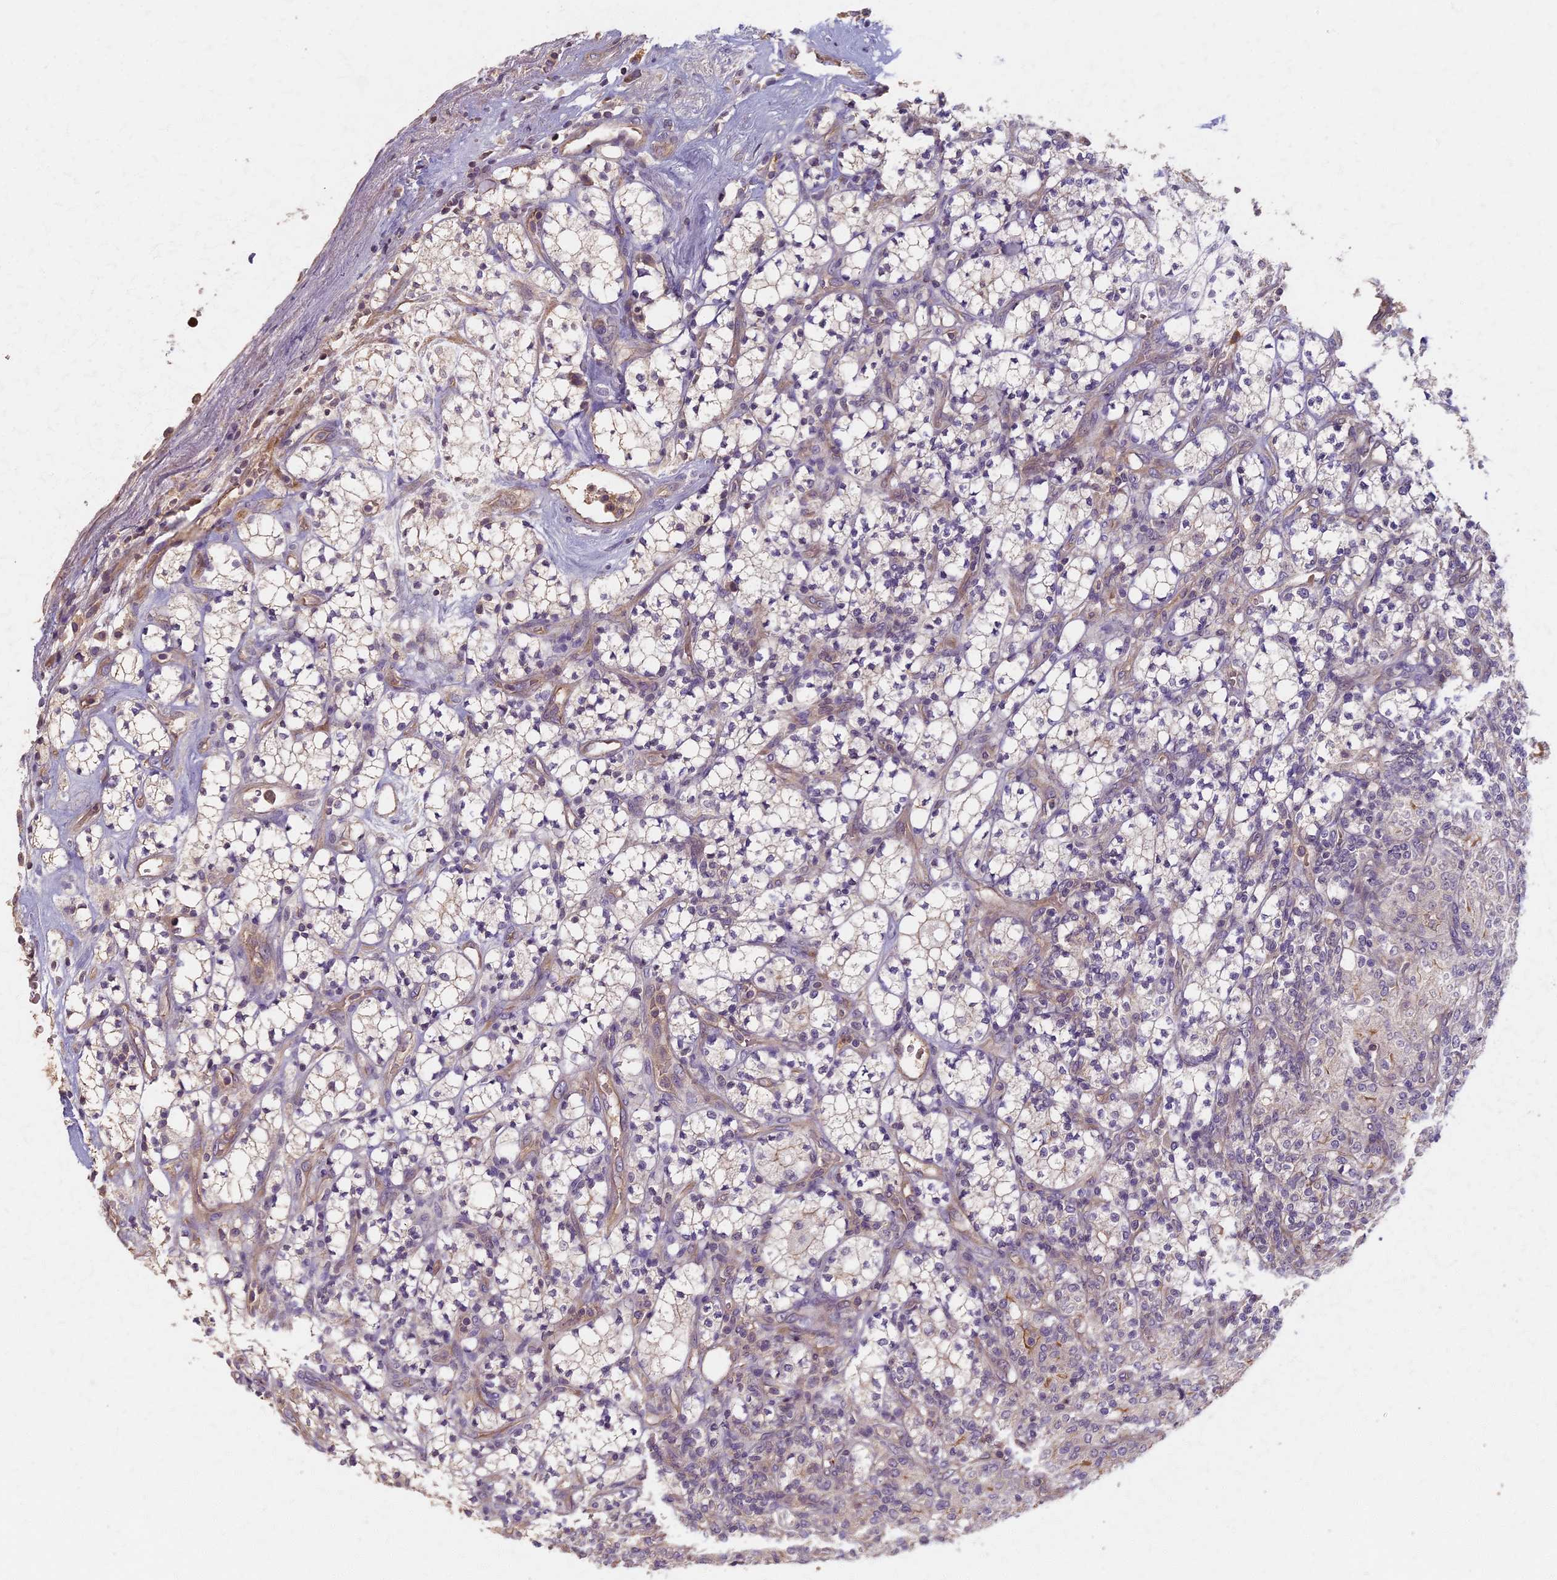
{"staining": {"intensity": "negative", "quantity": "none", "location": "none"}, "tissue": "renal cancer", "cell_type": "Tumor cells", "image_type": "cancer", "snomed": [{"axis": "morphology", "description": "Adenocarcinoma, NOS"}, {"axis": "topography", "description": "Kidney"}], "caption": "Immunohistochemistry of human adenocarcinoma (renal) demonstrates no expression in tumor cells.", "gene": "AP4E1", "patient": {"sex": "male", "age": 77}}